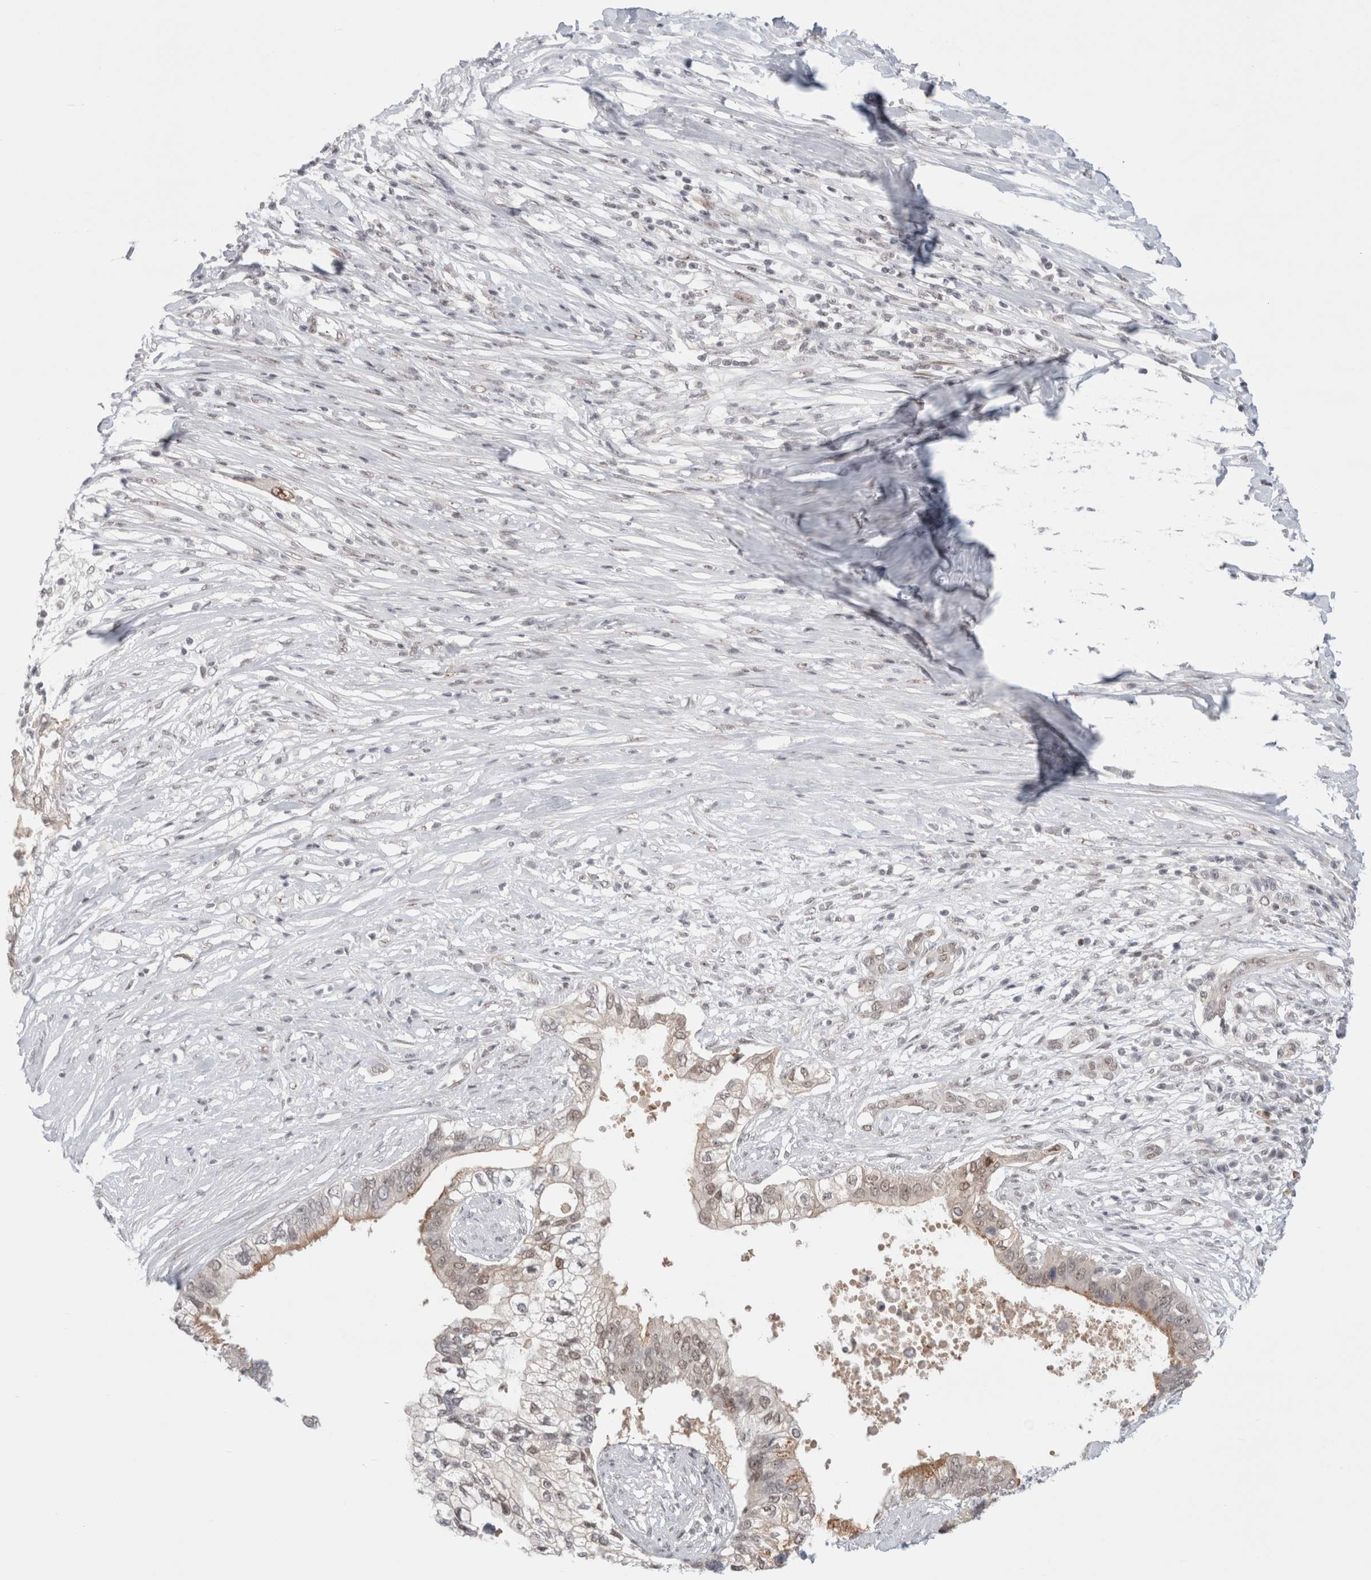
{"staining": {"intensity": "weak", "quantity": ">75%", "location": "cytoplasmic/membranous,nuclear"}, "tissue": "pancreatic cancer", "cell_type": "Tumor cells", "image_type": "cancer", "snomed": [{"axis": "morphology", "description": "Normal tissue, NOS"}, {"axis": "morphology", "description": "Adenocarcinoma, NOS"}, {"axis": "topography", "description": "Pancreas"}, {"axis": "topography", "description": "Peripheral nerve tissue"}], "caption": "A micrograph showing weak cytoplasmic/membranous and nuclear positivity in approximately >75% of tumor cells in adenocarcinoma (pancreatic), as visualized by brown immunohistochemical staining.", "gene": "SENP6", "patient": {"sex": "male", "age": 59}}